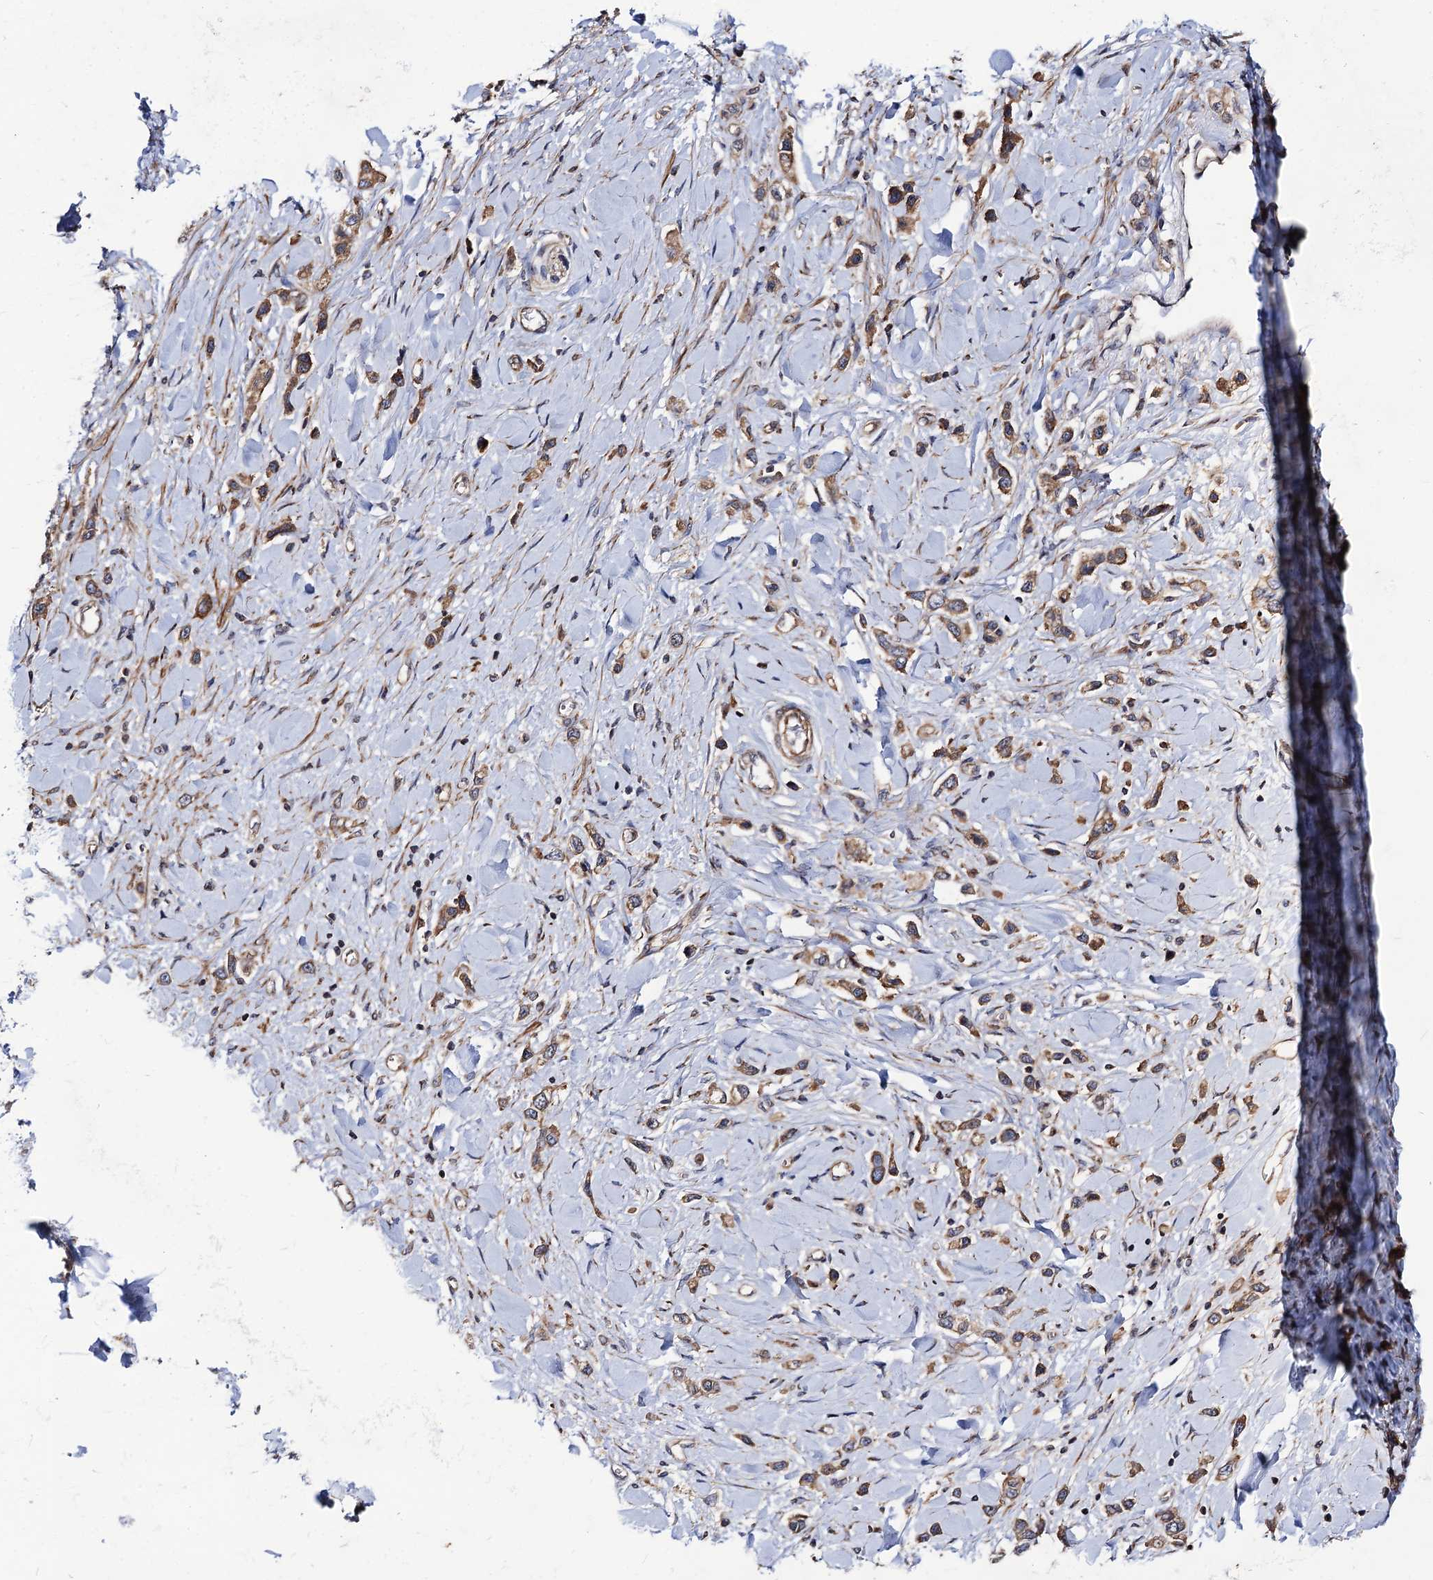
{"staining": {"intensity": "moderate", "quantity": "25%-75%", "location": "cytoplasmic/membranous"}, "tissue": "stomach cancer", "cell_type": "Tumor cells", "image_type": "cancer", "snomed": [{"axis": "morphology", "description": "Normal tissue, NOS"}, {"axis": "morphology", "description": "Adenocarcinoma, NOS"}, {"axis": "topography", "description": "Stomach, upper"}, {"axis": "topography", "description": "Stomach"}], "caption": "Tumor cells show moderate cytoplasmic/membranous staining in about 25%-75% of cells in stomach adenocarcinoma.", "gene": "DYDC1", "patient": {"sex": "female", "age": 65}}